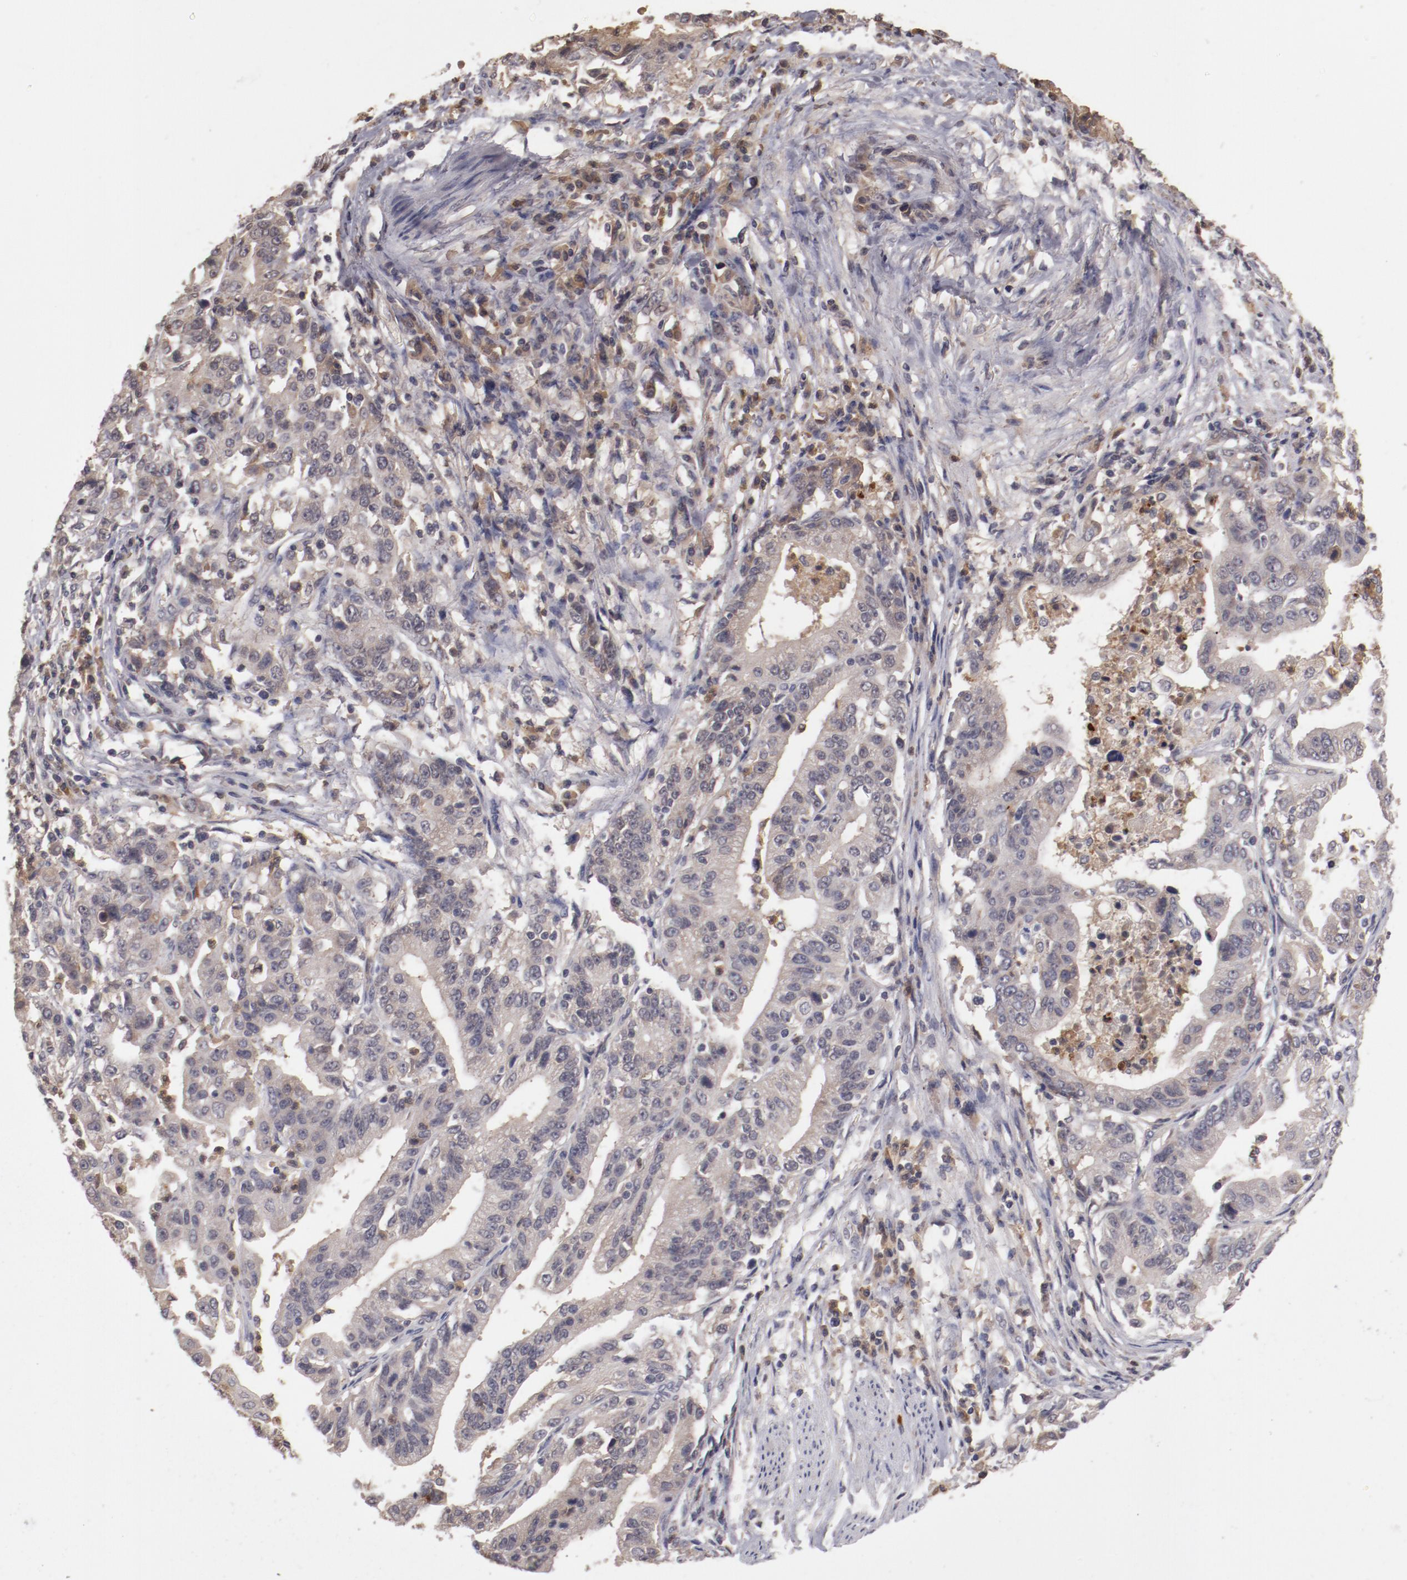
{"staining": {"intensity": "weak", "quantity": "<25%", "location": "cytoplasmic/membranous"}, "tissue": "stomach cancer", "cell_type": "Tumor cells", "image_type": "cancer", "snomed": [{"axis": "morphology", "description": "Adenocarcinoma, NOS"}, {"axis": "topography", "description": "Stomach, upper"}], "caption": "Stomach adenocarcinoma was stained to show a protein in brown. There is no significant expression in tumor cells. (DAB (3,3'-diaminobenzidine) immunohistochemistry, high magnification).", "gene": "CP", "patient": {"sex": "female", "age": 50}}